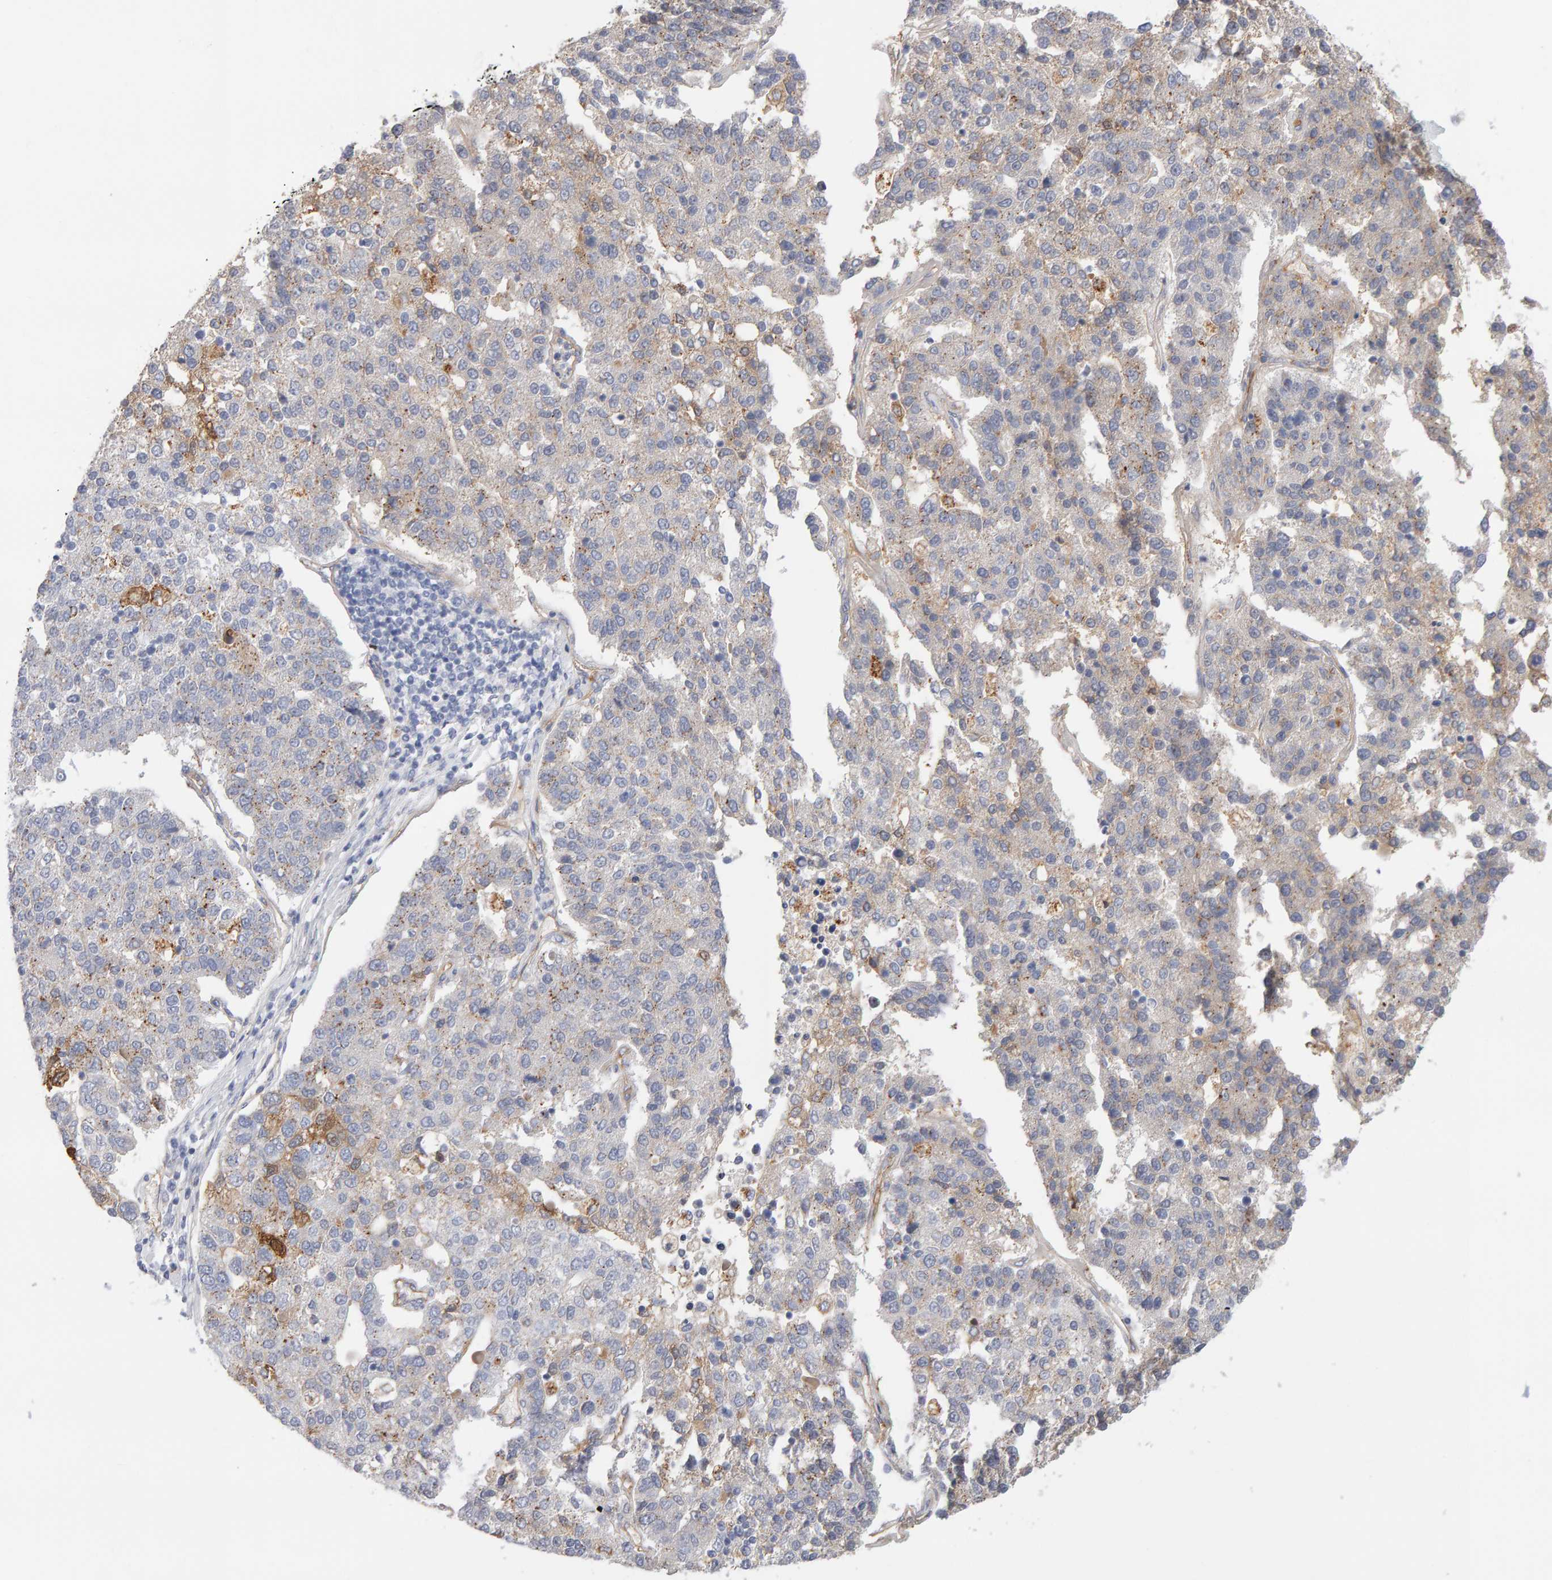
{"staining": {"intensity": "weak", "quantity": "<25%", "location": "cytoplasmic/membranous"}, "tissue": "pancreatic cancer", "cell_type": "Tumor cells", "image_type": "cancer", "snomed": [{"axis": "morphology", "description": "Adenocarcinoma, NOS"}, {"axis": "topography", "description": "Pancreas"}], "caption": "Tumor cells show no significant expression in adenocarcinoma (pancreatic).", "gene": "METRNL", "patient": {"sex": "female", "age": 61}}